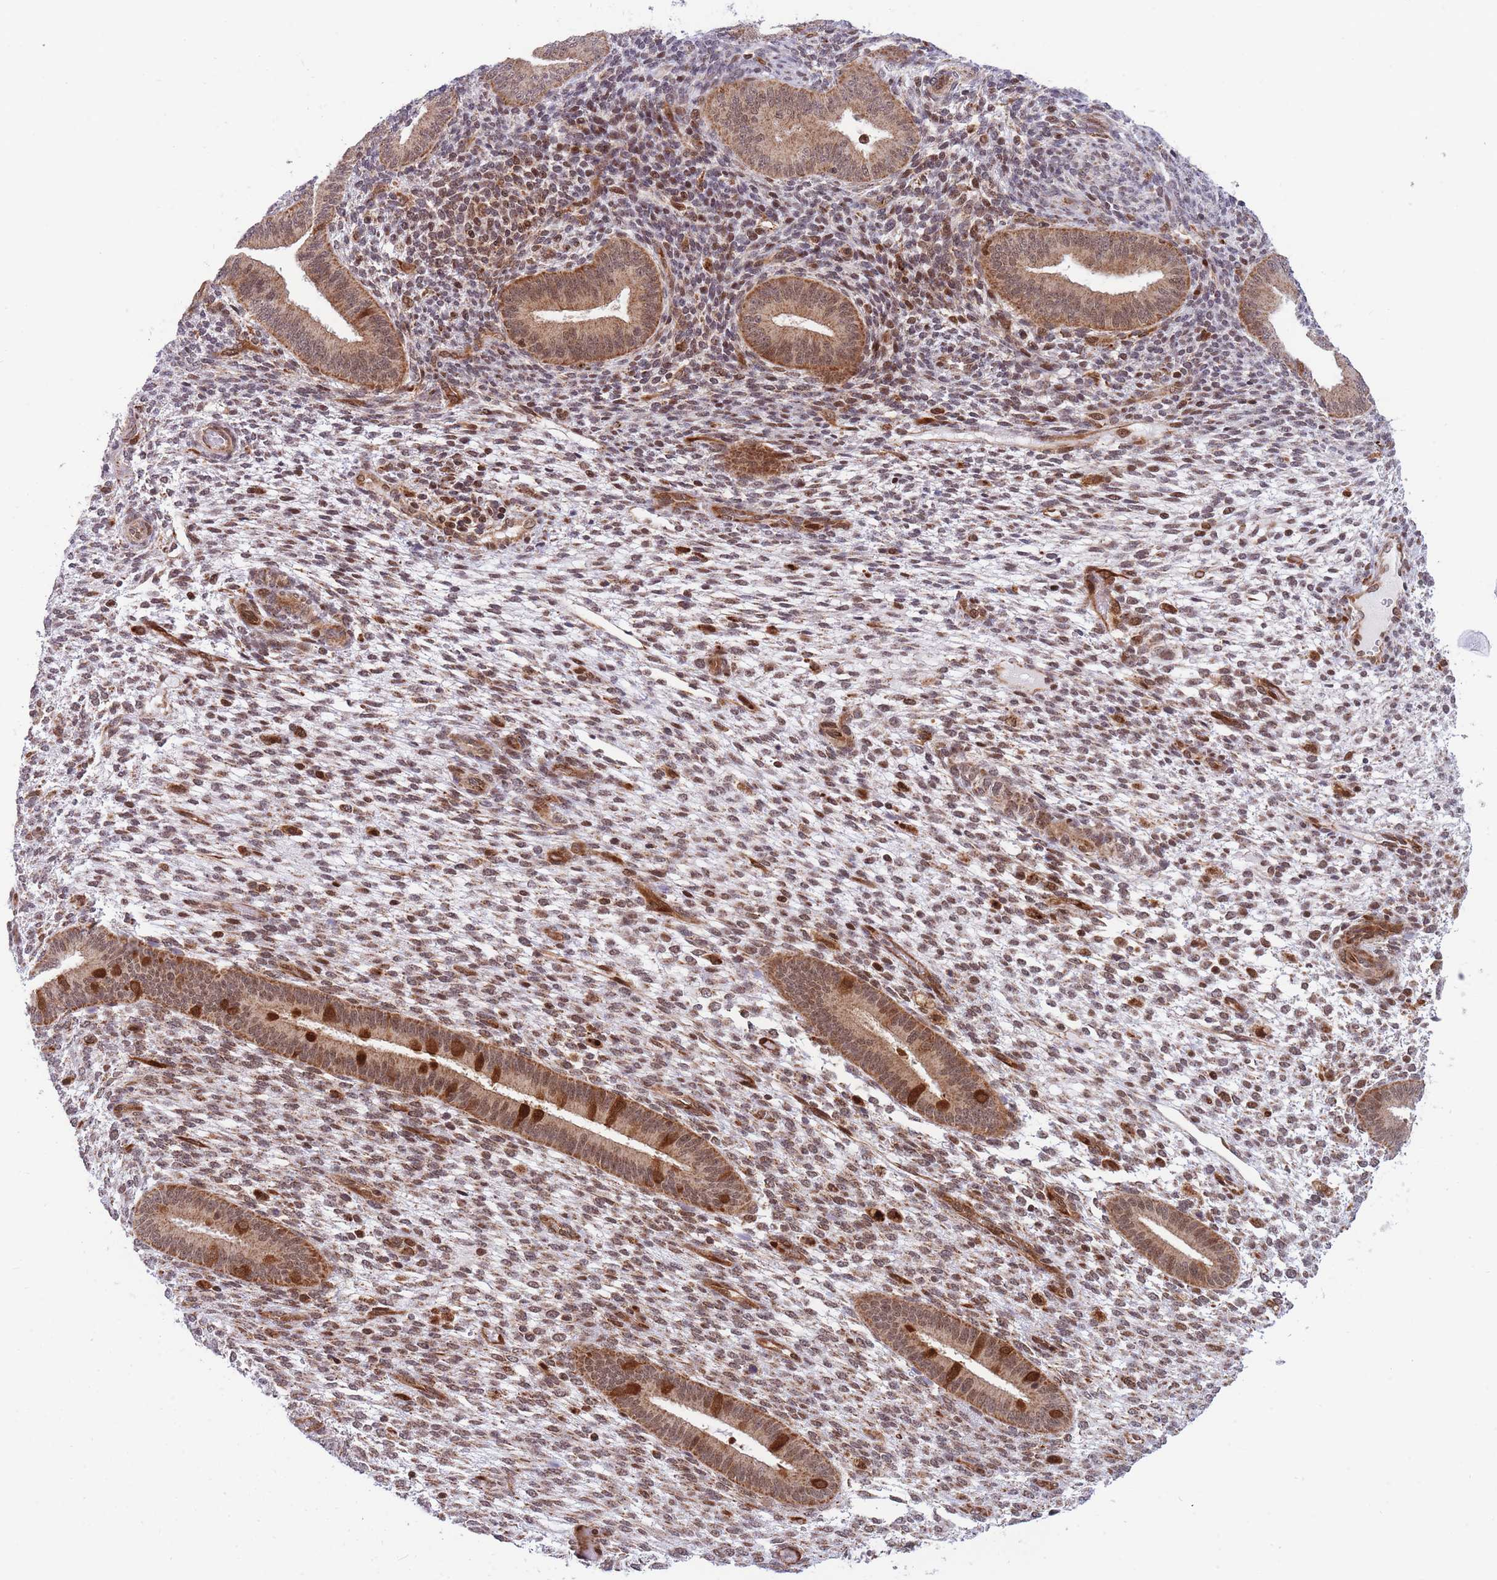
{"staining": {"intensity": "moderate", "quantity": "25%-75%", "location": "nuclear"}, "tissue": "endometrium", "cell_type": "Cells in endometrial stroma", "image_type": "normal", "snomed": [{"axis": "morphology", "description": "Normal tissue, NOS"}, {"axis": "topography", "description": "Endometrium"}], "caption": "Protein staining displays moderate nuclear staining in approximately 25%-75% of cells in endometrial stroma in normal endometrium. Using DAB (3,3'-diaminobenzidine) (brown) and hematoxylin (blue) stains, captured at high magnification using brightfield microscopy.", "gene": "BOD1L1", "patient": {"sex": "female", "age": 36}}